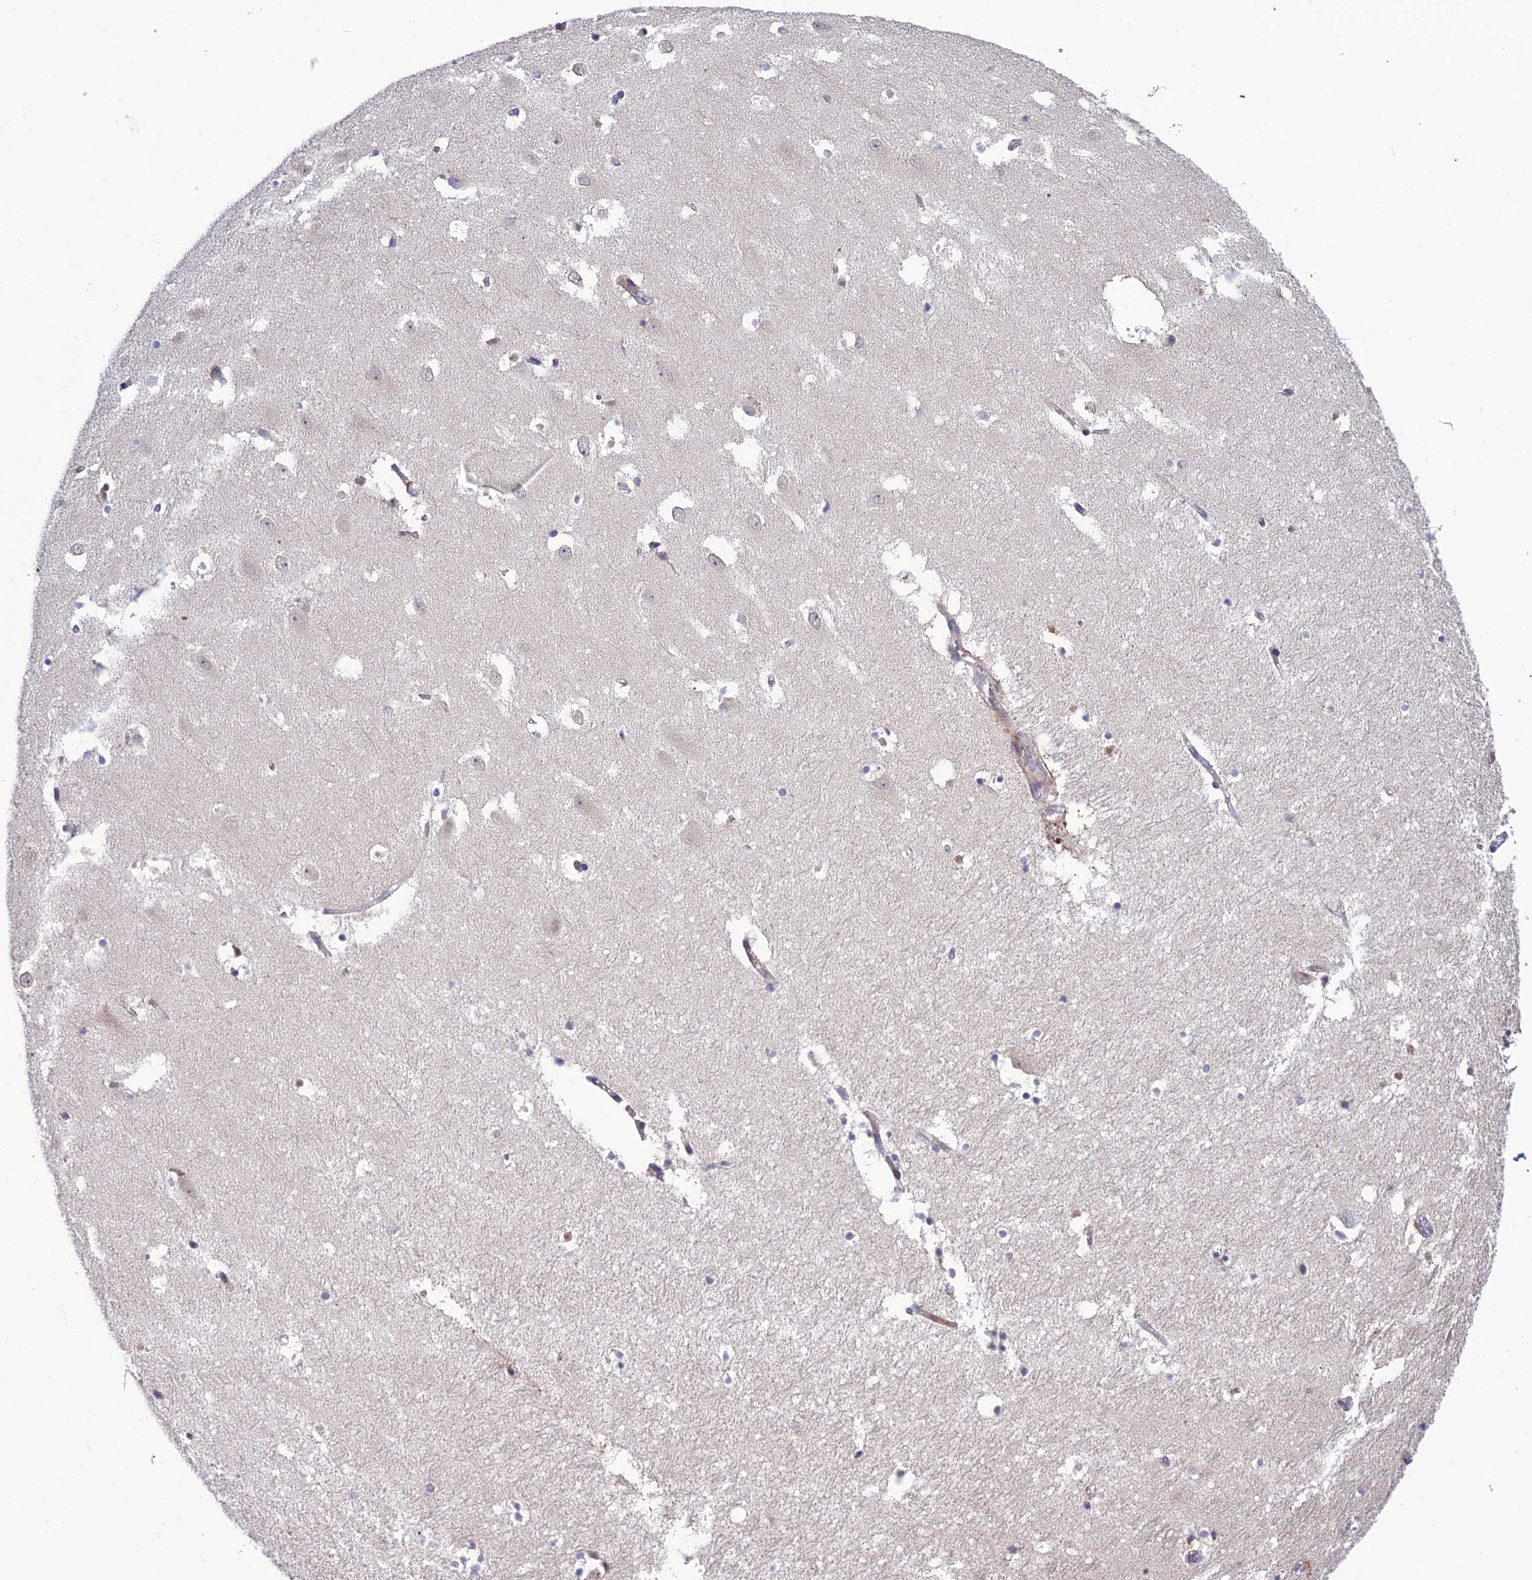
{"staining": {"intensity": "negative", "quantity": "none", "location": "none"}, "tissue": "hippocampus", "cell_type": "Glial cells", "image_type": "normal", "snomed": [{"axis": "morphology", "description": "Normal tissue, NOS"}, {"axis": "topography", "description": "Hippocampus"}], "caption": "Glial cells show no significant protein positivity in benign hippocampus.", "gene": "FAM76A", "patient": {"sex": "female", "age": 52}}